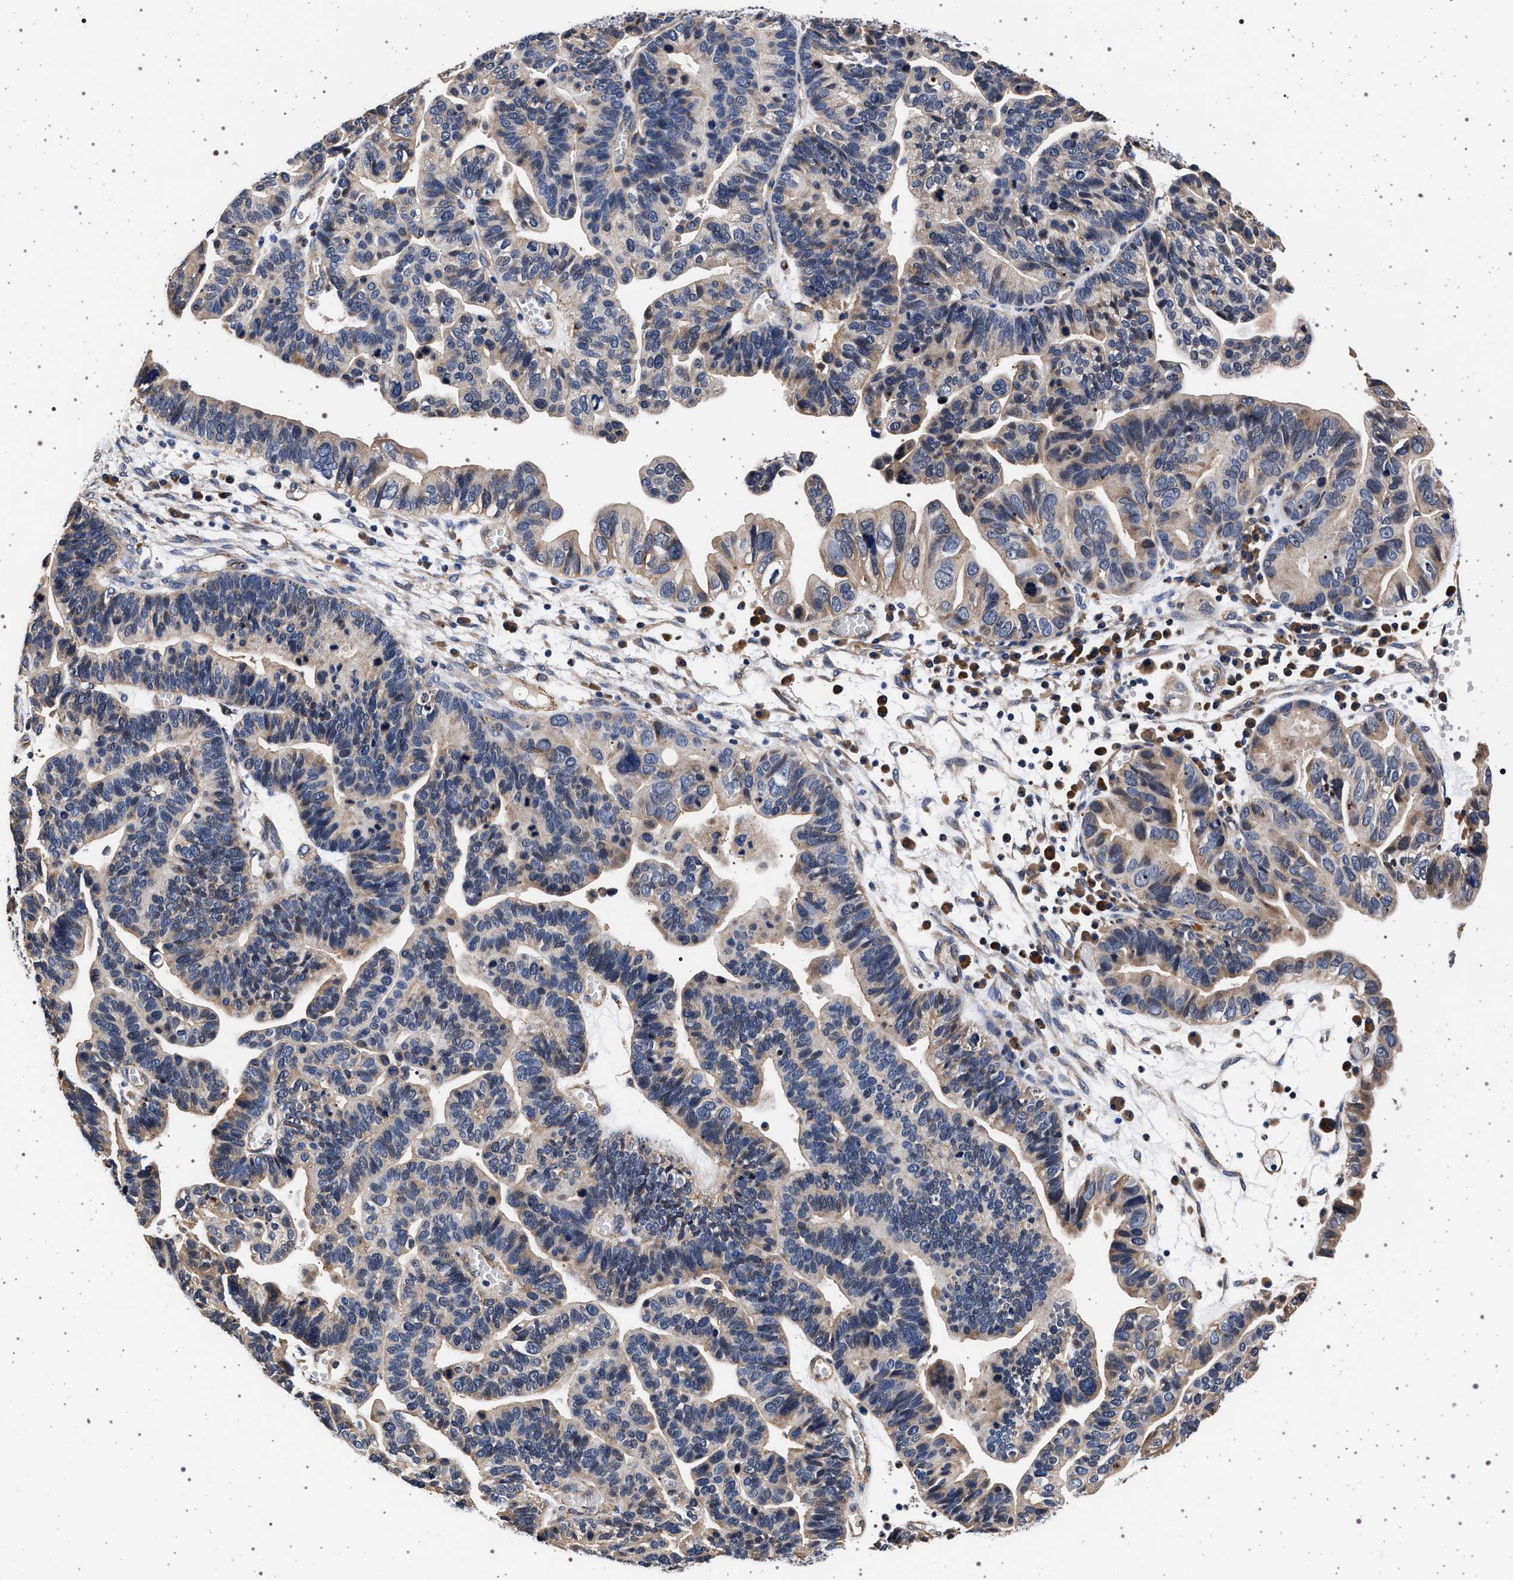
{"staining": {"intensity": "weak", "quantity": "<25%", "location": "cytoplasmic/membranous"}, "tissue": "ovarian cancer", "cell_type": "Tumor cells", "image_type": "cancer", "snomed": [{"axis": "morphology", "description": "Cystadenocarcinoma, serous, NOS"}, {"axis": "topography", "description": "Ovary"}], "caption": "Ovarian cancer (serous cystadenocarcinoma) was stained to show a protein in brown. There is no significant staining in tumor cells.", "gene": "KCNK6", "patient": {"sex": "female", "age": 56}}